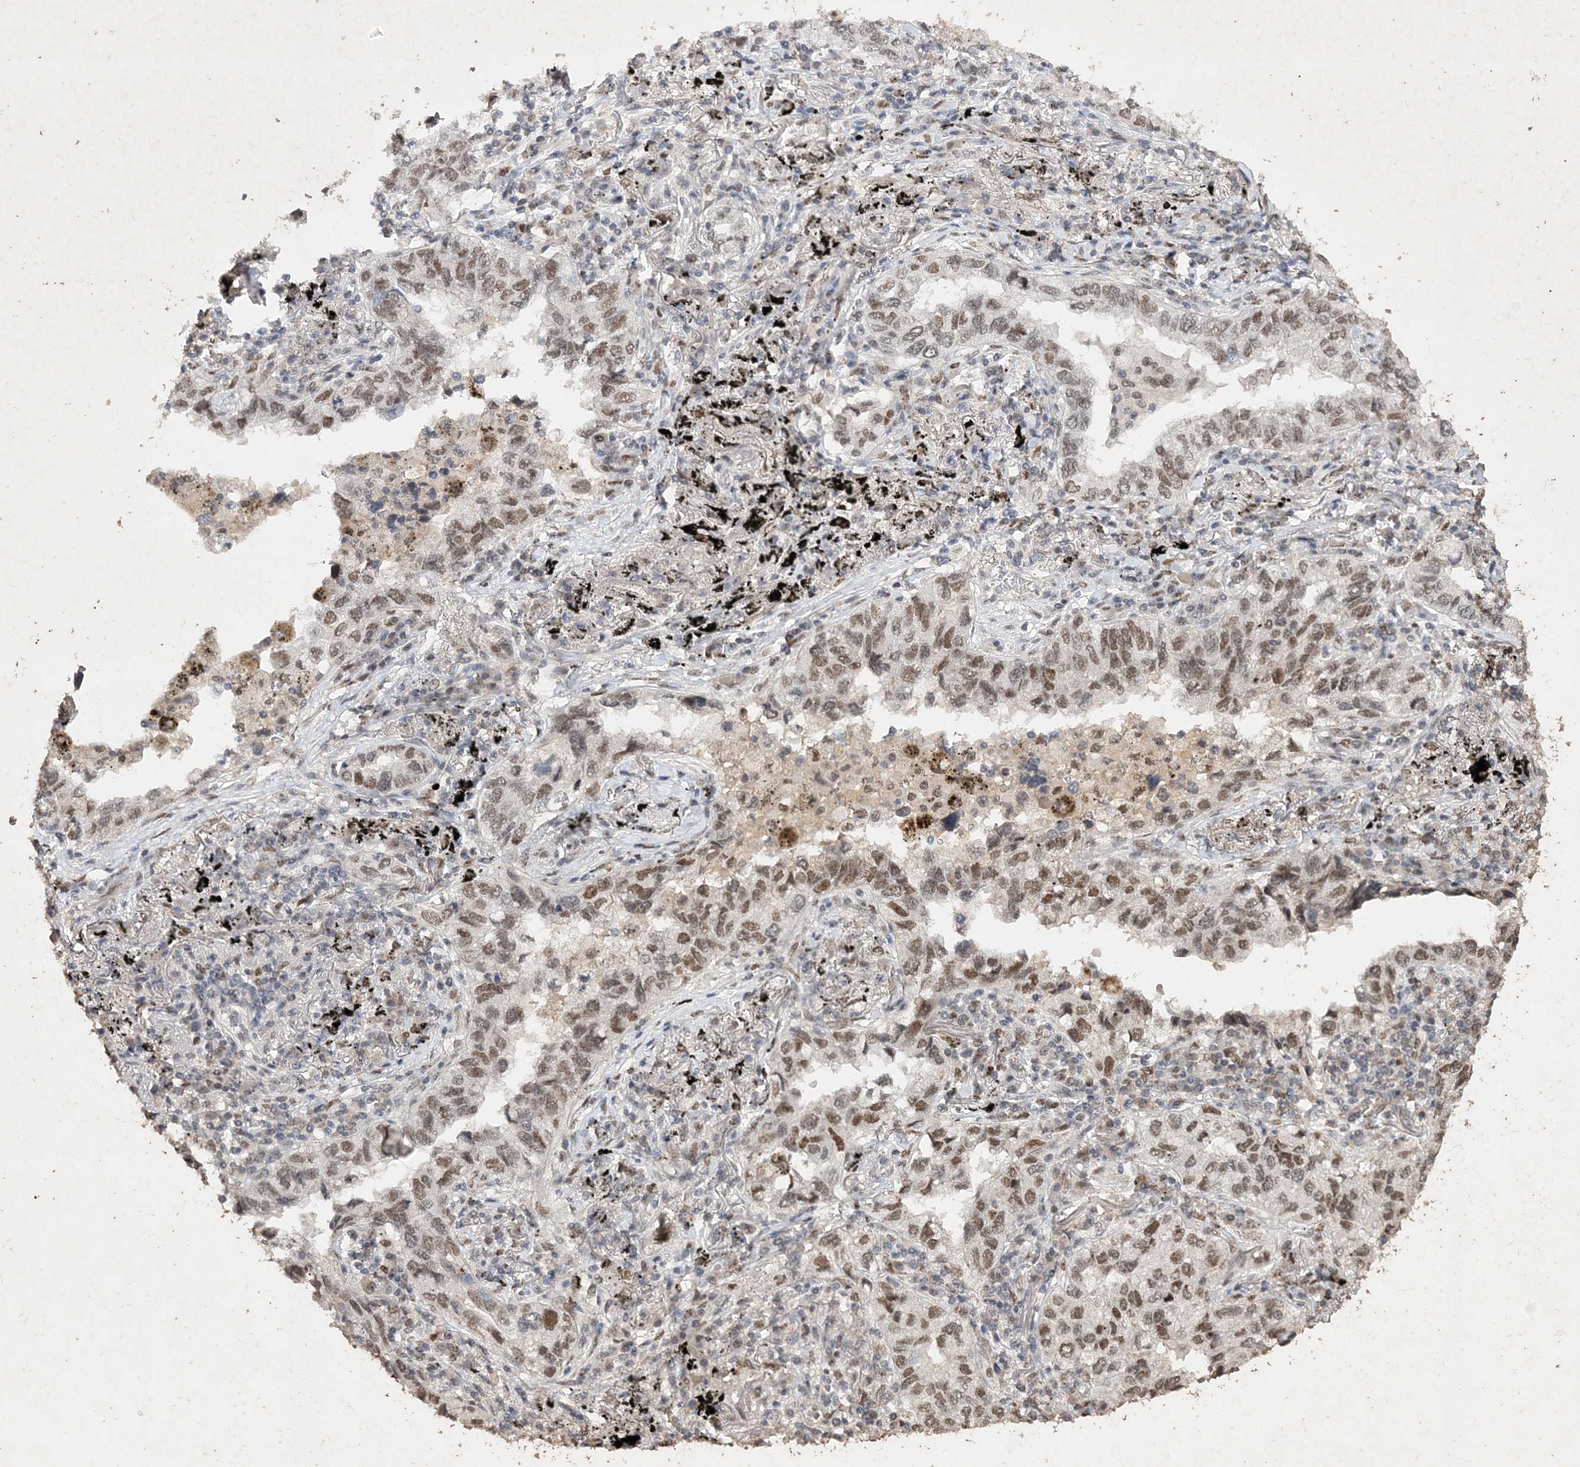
{"staining": {"intensity": "moderate", "quantity": "25%-75%", "location": "nuclear"}, "tissue": "lung cancer", "cell_type": "Tumor cells", "image_type": "cancer", "snomed": [{"axis": "morphology", "description": "Adenocarcinoma, NOS"}, {"axis": "topography", "description": "Lung"}], "caption": "Lung cancer (adenocarcinoma) was stained to show a protein in brown. There is medium levels of moderate nuclear staining in approximately 25%-75% of tumor cells.", "gene": "C3orf38", "patient": {"sex": "male", "age": 65}}